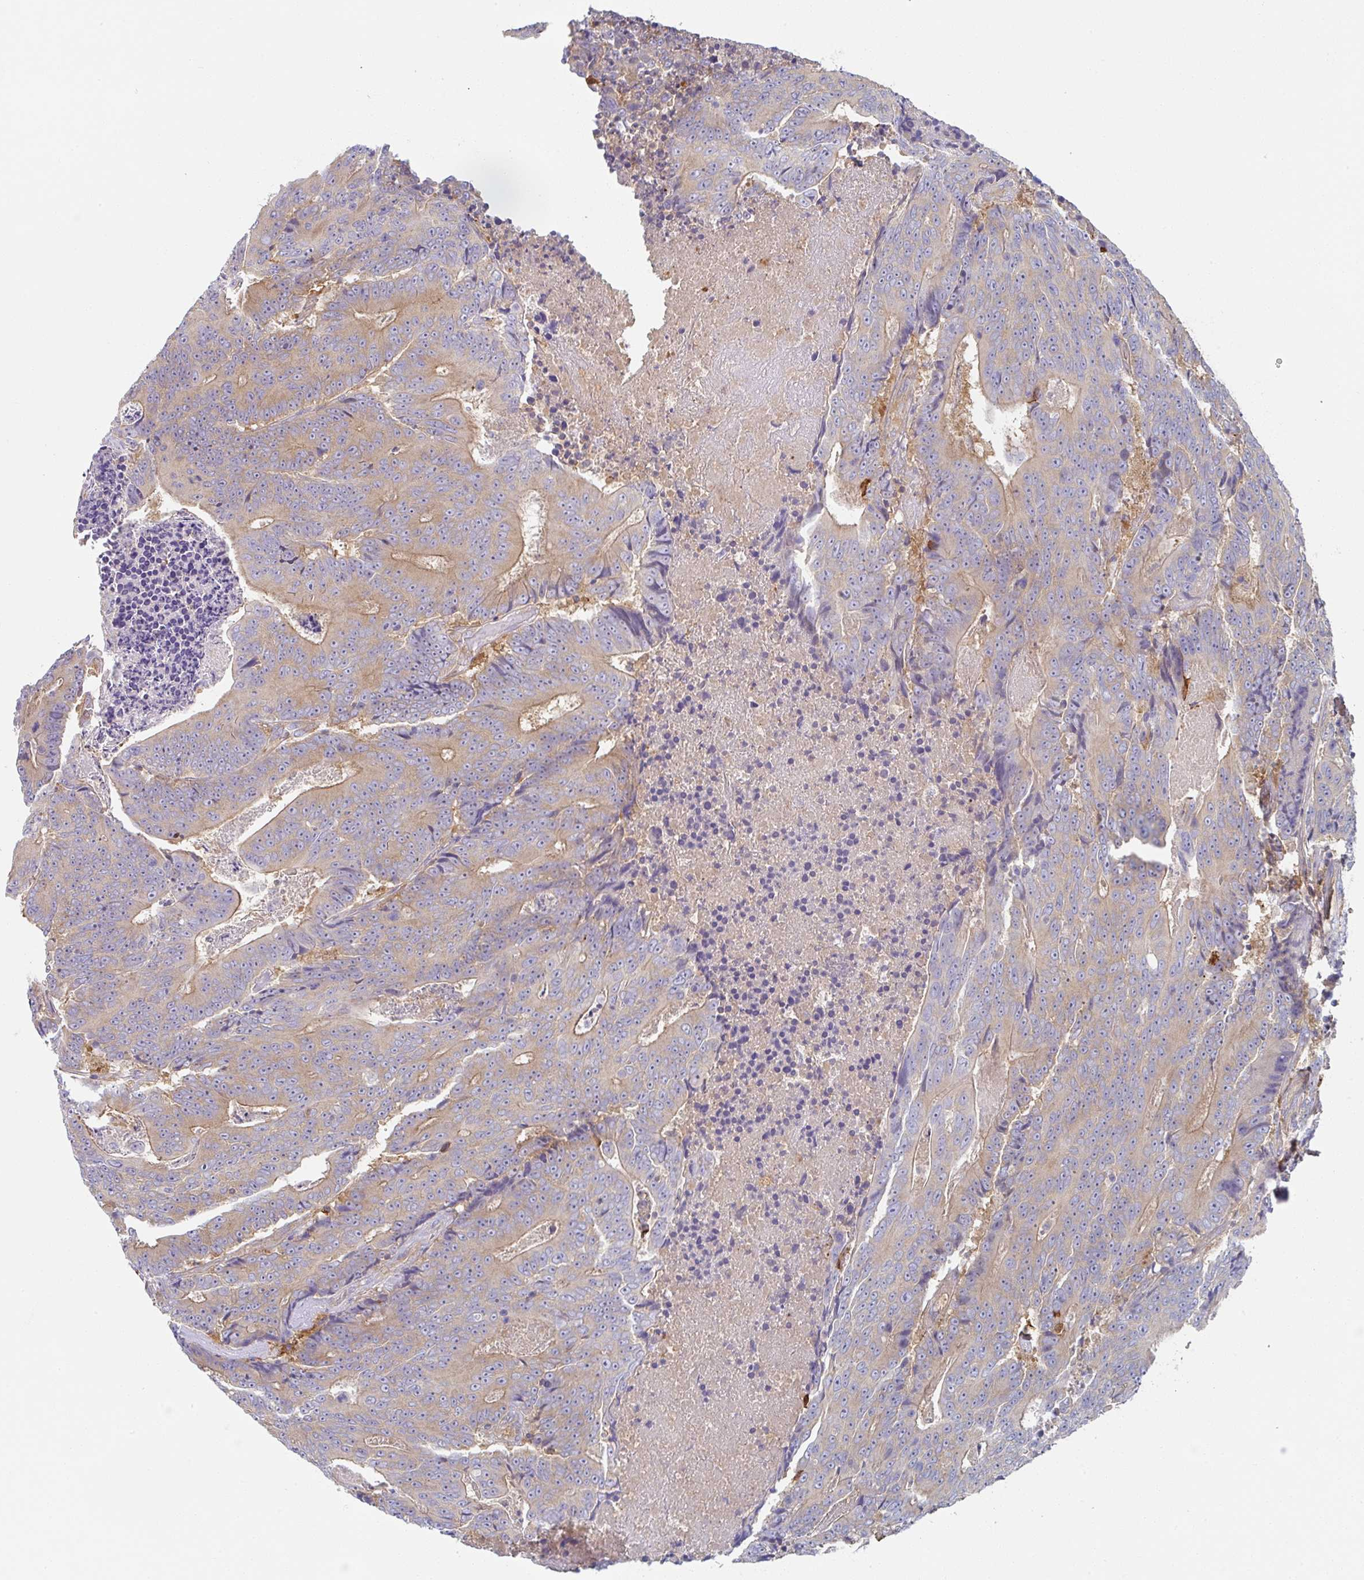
{"staining": {"intensity": "weak", "quantity": ">75%", "location": "cytoplasmic/membranous"}, "tissue": "colorectal cancer", "cell_type": "Tumor cells", "image_type": "cancer", "snomed": [{"axis": "morphology", "description": "Adenocarcinoma, NOS"}, {"axis": "topography", "description": "Colon"}], "caption": "About >75% of tumor cells in human colorectal adenocarcinoma show weak cytoplasmic/membranous protein staining as visualized by brown immunohistochemical staining.", "gene": "AMPD2", "patient": {"sex": "male", "age": 83}}